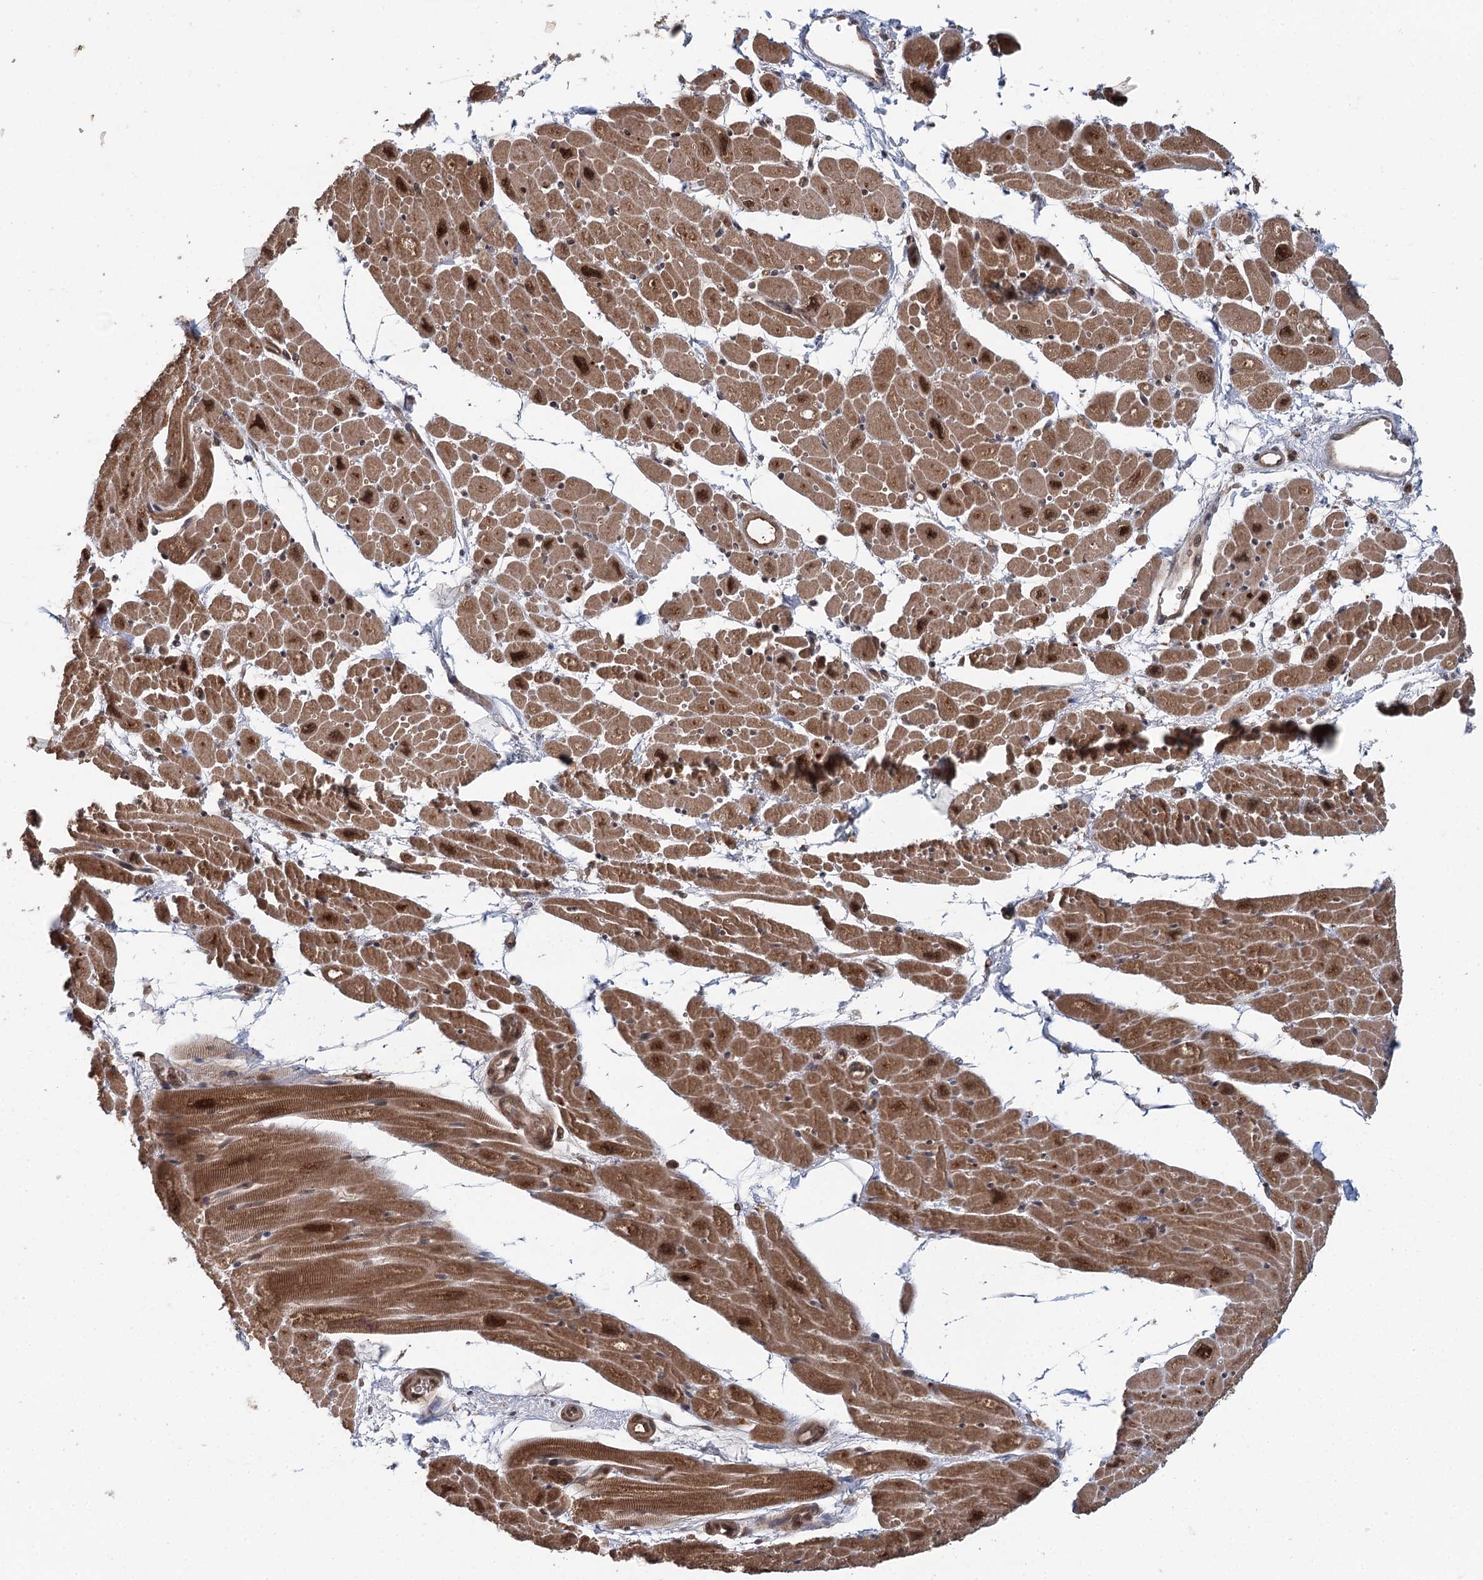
{"staining": {"intensity": "moderate", "quantity": ">75%", "location": "cytoplasmic/membranous,nuclear"}, "tissue": "heart muscle", "cell_type": "Cardiomyocytes", "image_type": "normal", "snomed": [{"axis": "morphology", "description": "Normal tissue, NOS"}, {"axis": "topography", "description": "Heart"}], "caption": "Human heart muscle stained with a protein marker reveals moderate staining in cardiomyocytes.", "gene": "N6AMT1", "patient": {"sex": "male", "age": 50}}